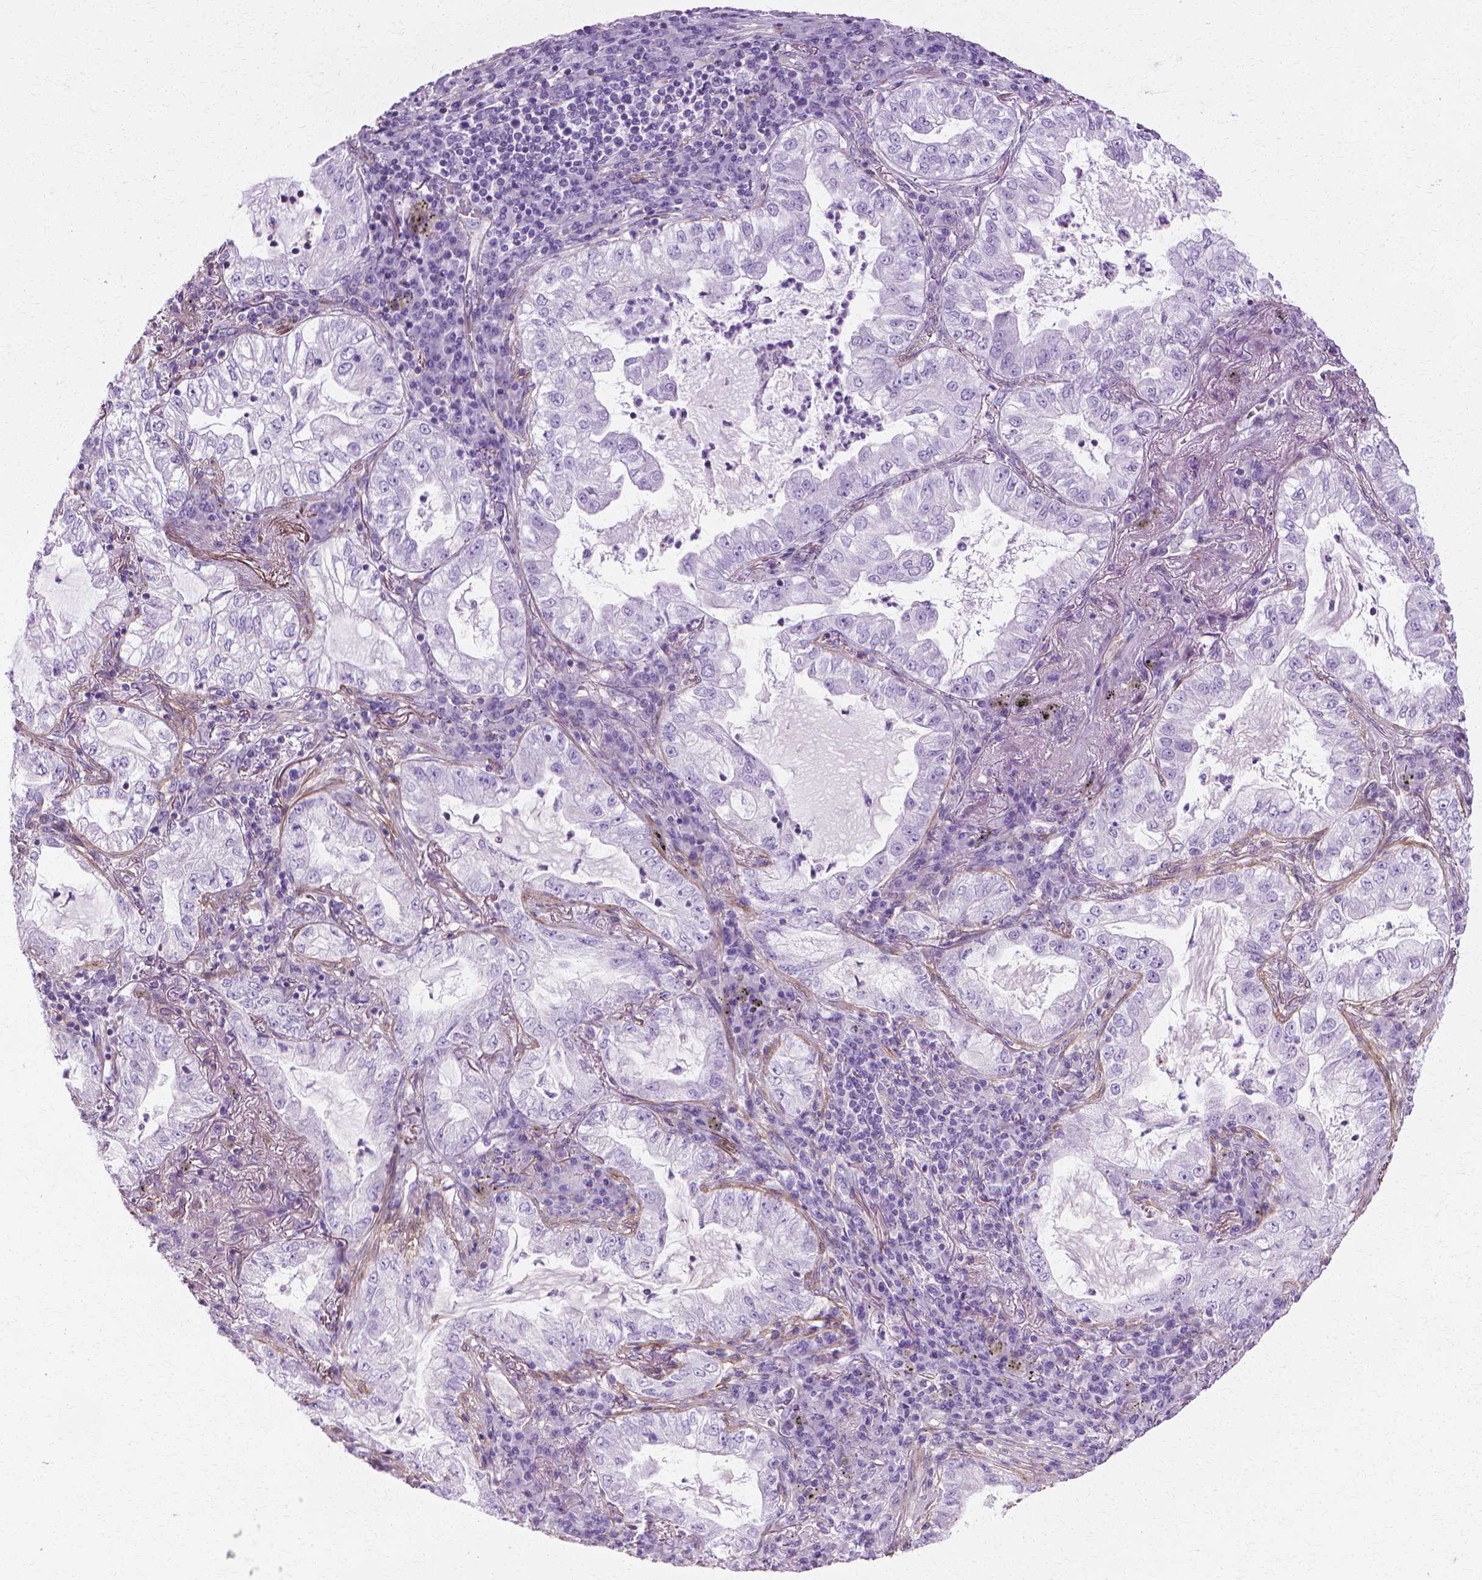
{"staining": {"intensity": "negative", "quantity": "none", "location": "none"}, "tissue": "lung cancer", "cell_type": "Tumor cells", "image_type": "cancer", "snomed": [{"axis": "morphology", "description": "Adenocarcinoma, NOS"}, {"axis": "topography", "description": "Lung"}], "caption": "DAB immunohistochemical staining of human adenocarcinoma (lung) reveals no significant expression in tumor cells.", "gene": "CFAP157", "patient": {"sex": "female", "age": 73}}